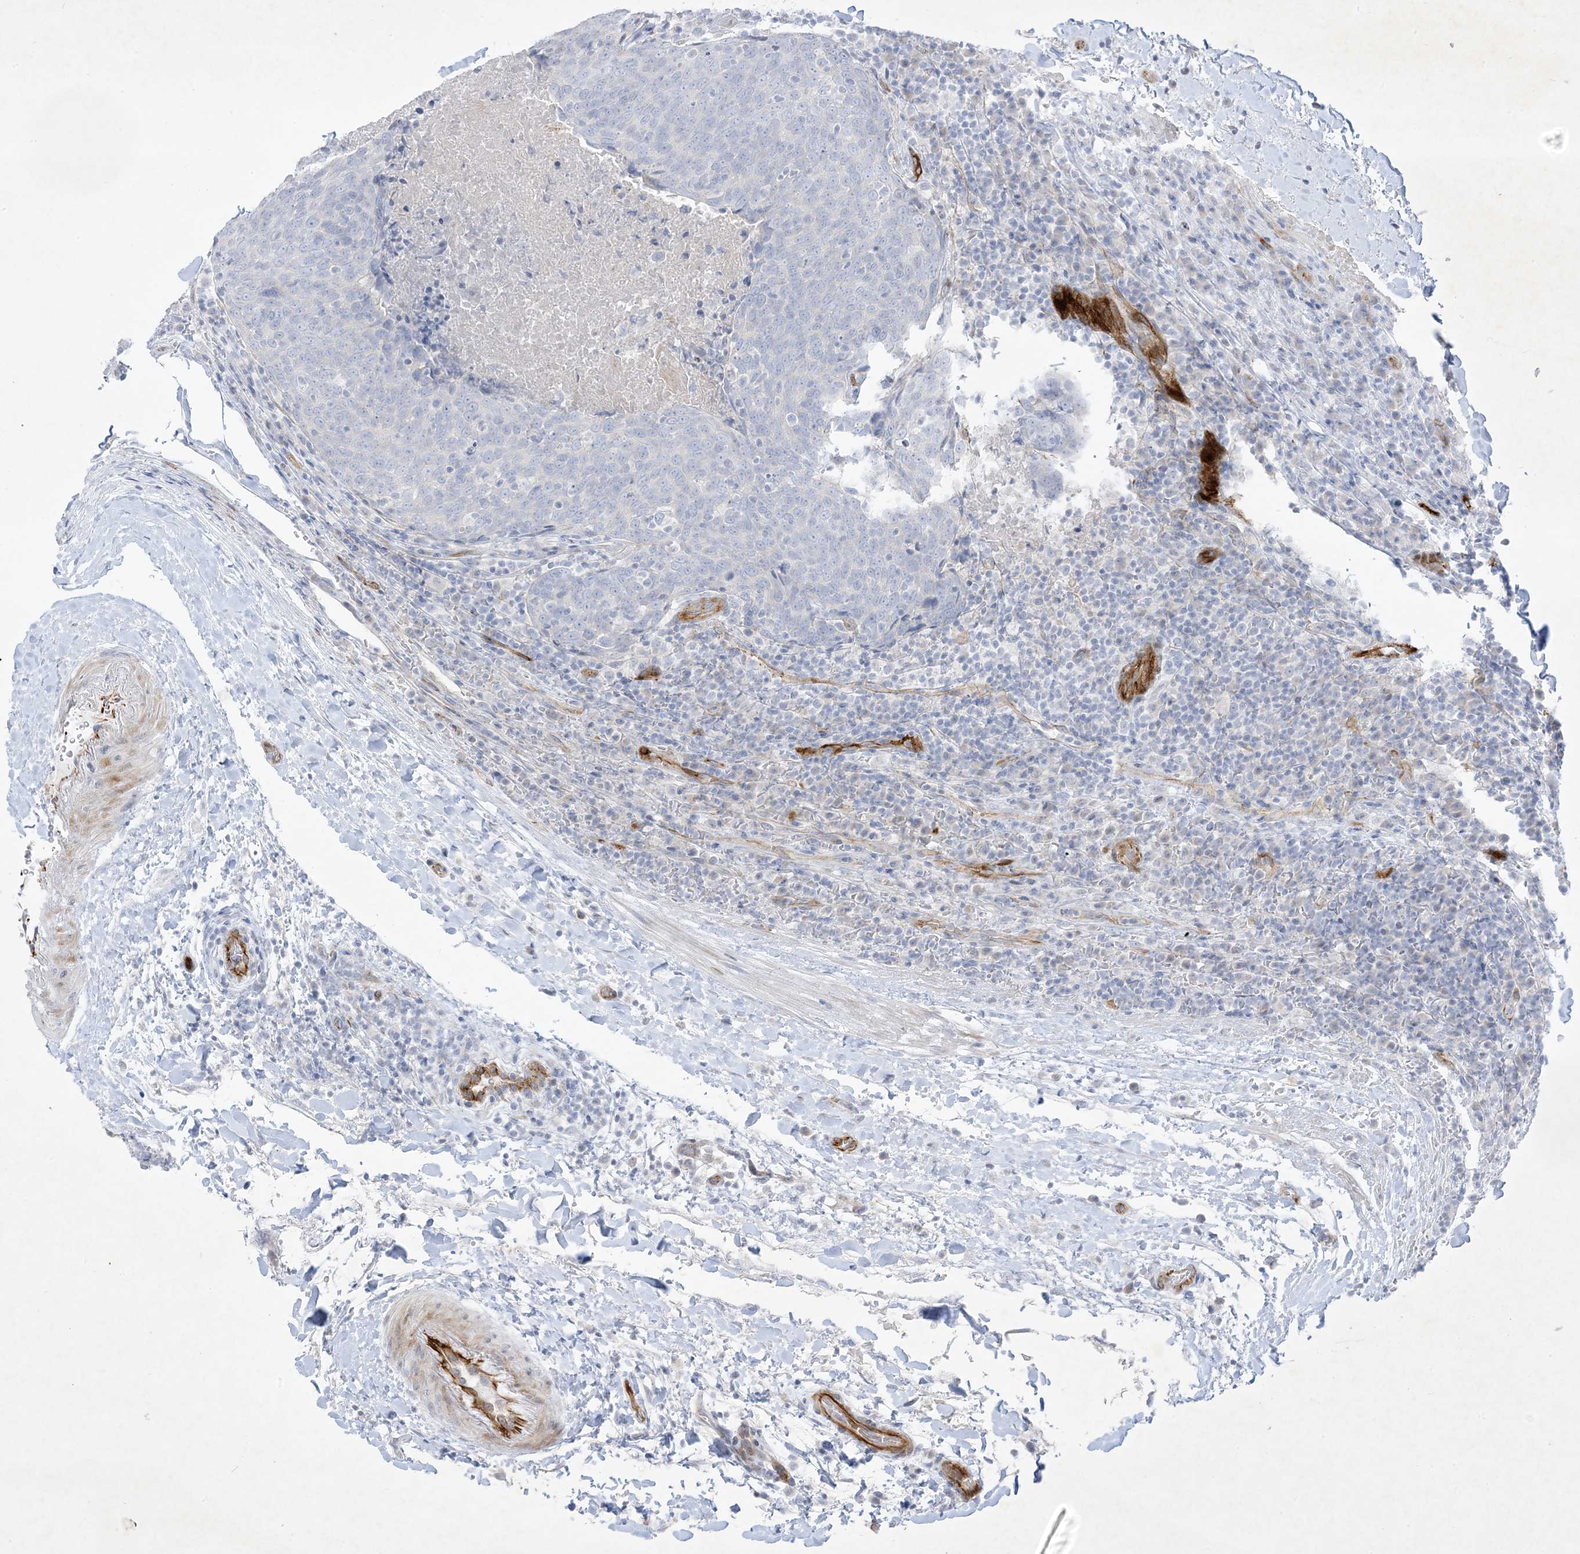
{"staining": {"intensity": "negative", "quantity": "none", "location": "none"}, "tissue": "head and neck cancer", "cell_type": "Tumor cells", "image_type": "cancer", "snomed": [{"axis": "morphology", "description": "Squamous cell carcinoma, NOS"}, {"axis": "morphology", "description": "Squamous cell carcinoma, metastatic, NOS"}, {"axis": "topography", "description": "Lymph node"}, {"axis": "topography", "description": "Head-Neck"}], "caption": "IHC histopathology image of neoplastic tissue: human head and neck metastatic squamous cell carcinoma stained with DAB exhibits no significant protein expression in tumor cells.", "gene": "B3GNT7", "patient": {"sex": "male", "age": 62}}